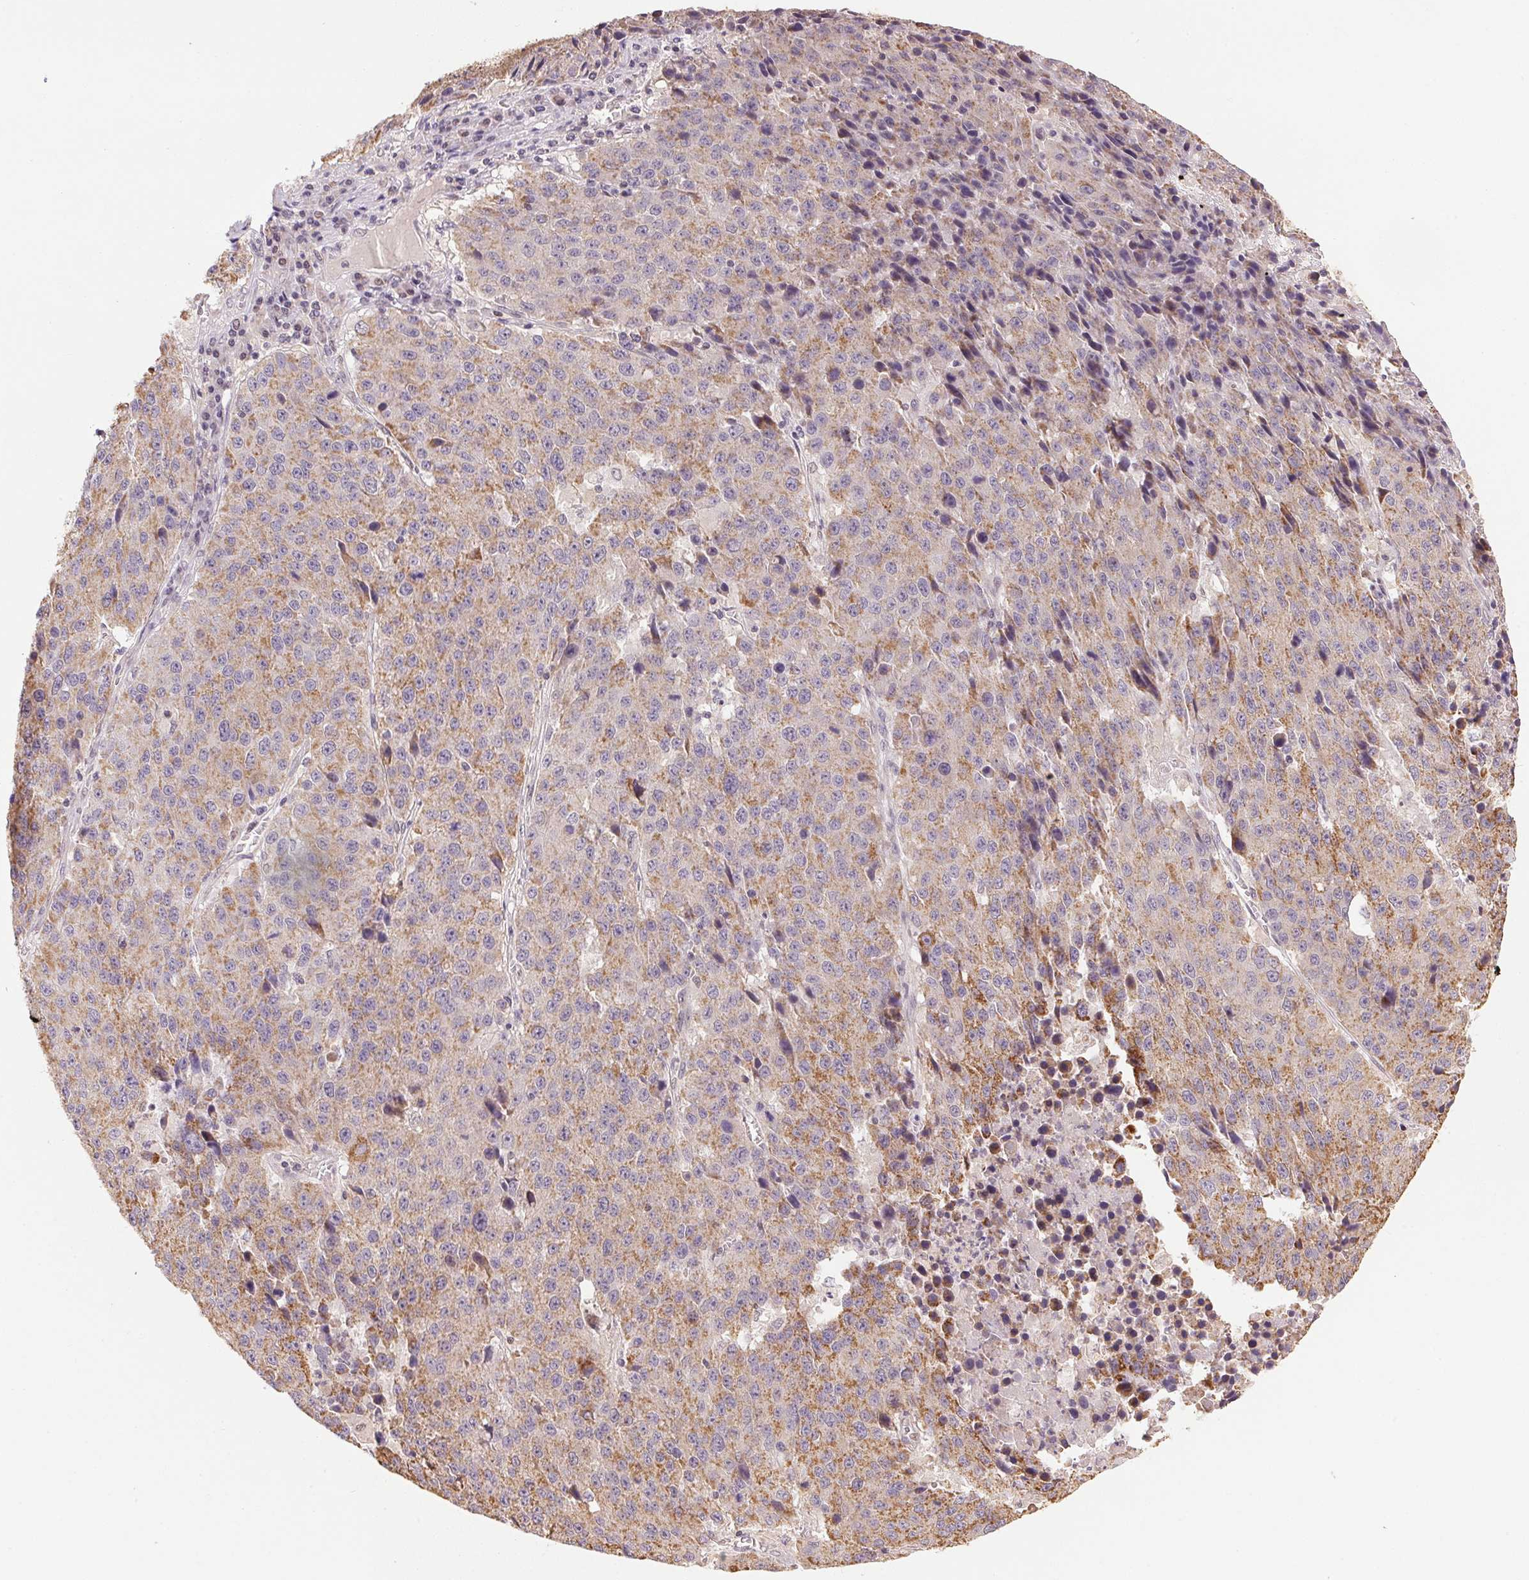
{"staining": {"intensity": "moderate", "quantity": "25%-75%", "location": "cytoplasmic/membranous"}, "tissue": "stomach cancer", "cell_type": "Tumor cells", "image_type": "cancer", "snomed": [{"axis": "morphology", "description": "Adenocarcinoma, NOS"}, {"axis": "topography", "description": "Stomach"}], "caption": "Immunohistochemistry of adenocarcinoma (stomach) reveals medium levels of moderate cytoplasmic/membranous staining in approximately 25%-75% of tumor cells.", "gene": "SC5D", "patient": {"sex": "male", "age": 71}}